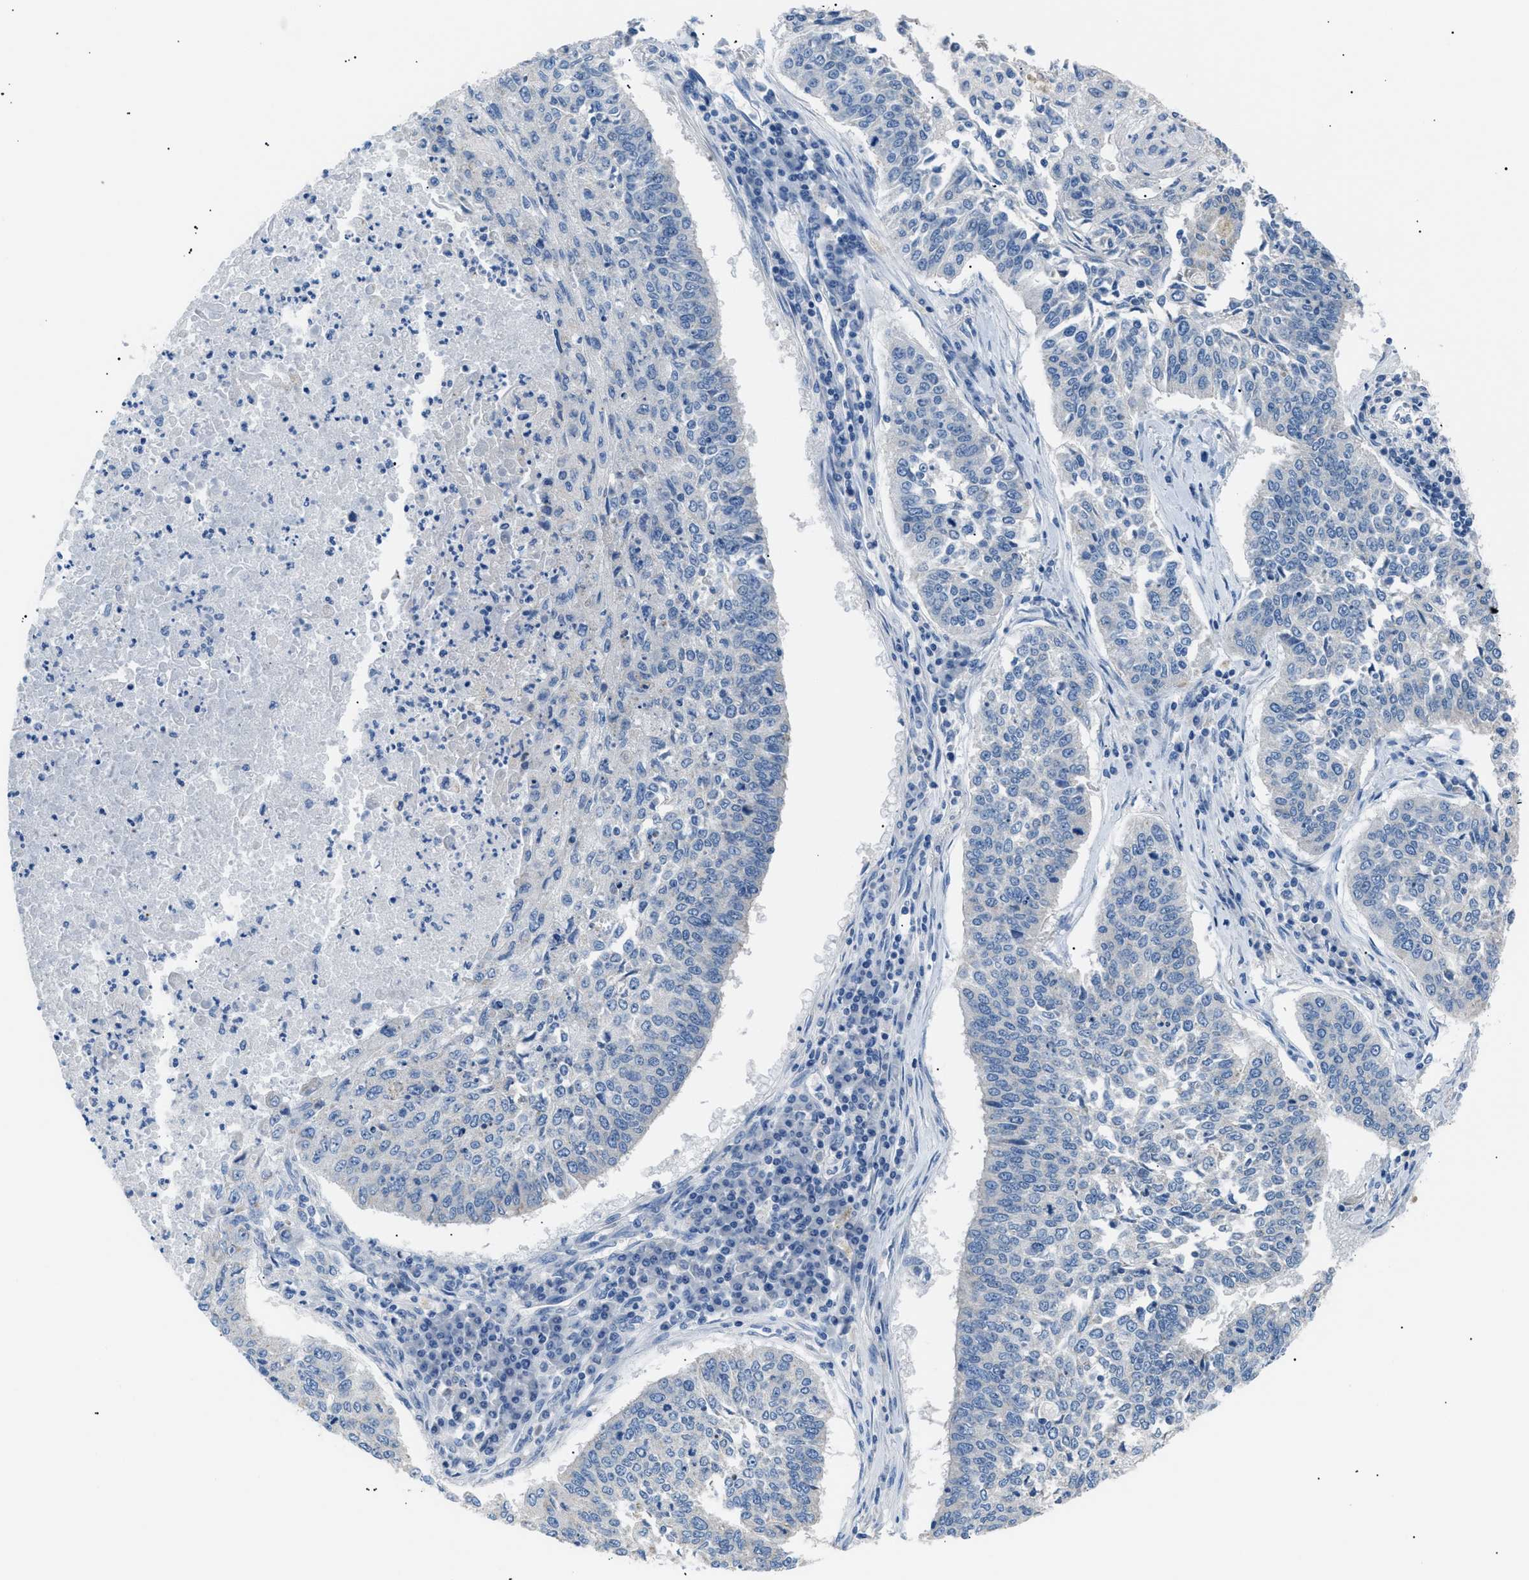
{"staining": {"intensity": "negative", "quantity": "none", "location": "none"}, "tissue": "lung cancer", "cell_type": "Tumor cells", "image_type": "cancer", "snomed": [{"axis": "morphology", "description": "Normal tissue, NOS"}, {"axis": "morphology", "description": "Squamous cell carcinoma, NOS"}, {"axis": "topography", "description": "Cartilage tissue"}, {"axis": "topography", "description": "Bronchus"}, {"axis": "topography", "description": "Lung"}], "caption": "Photomicrograph shows no significant protein expression in tumor cells of lung cancer.", "gene": "ILDR1", "patient": {"sex": "female", "age": 49}}